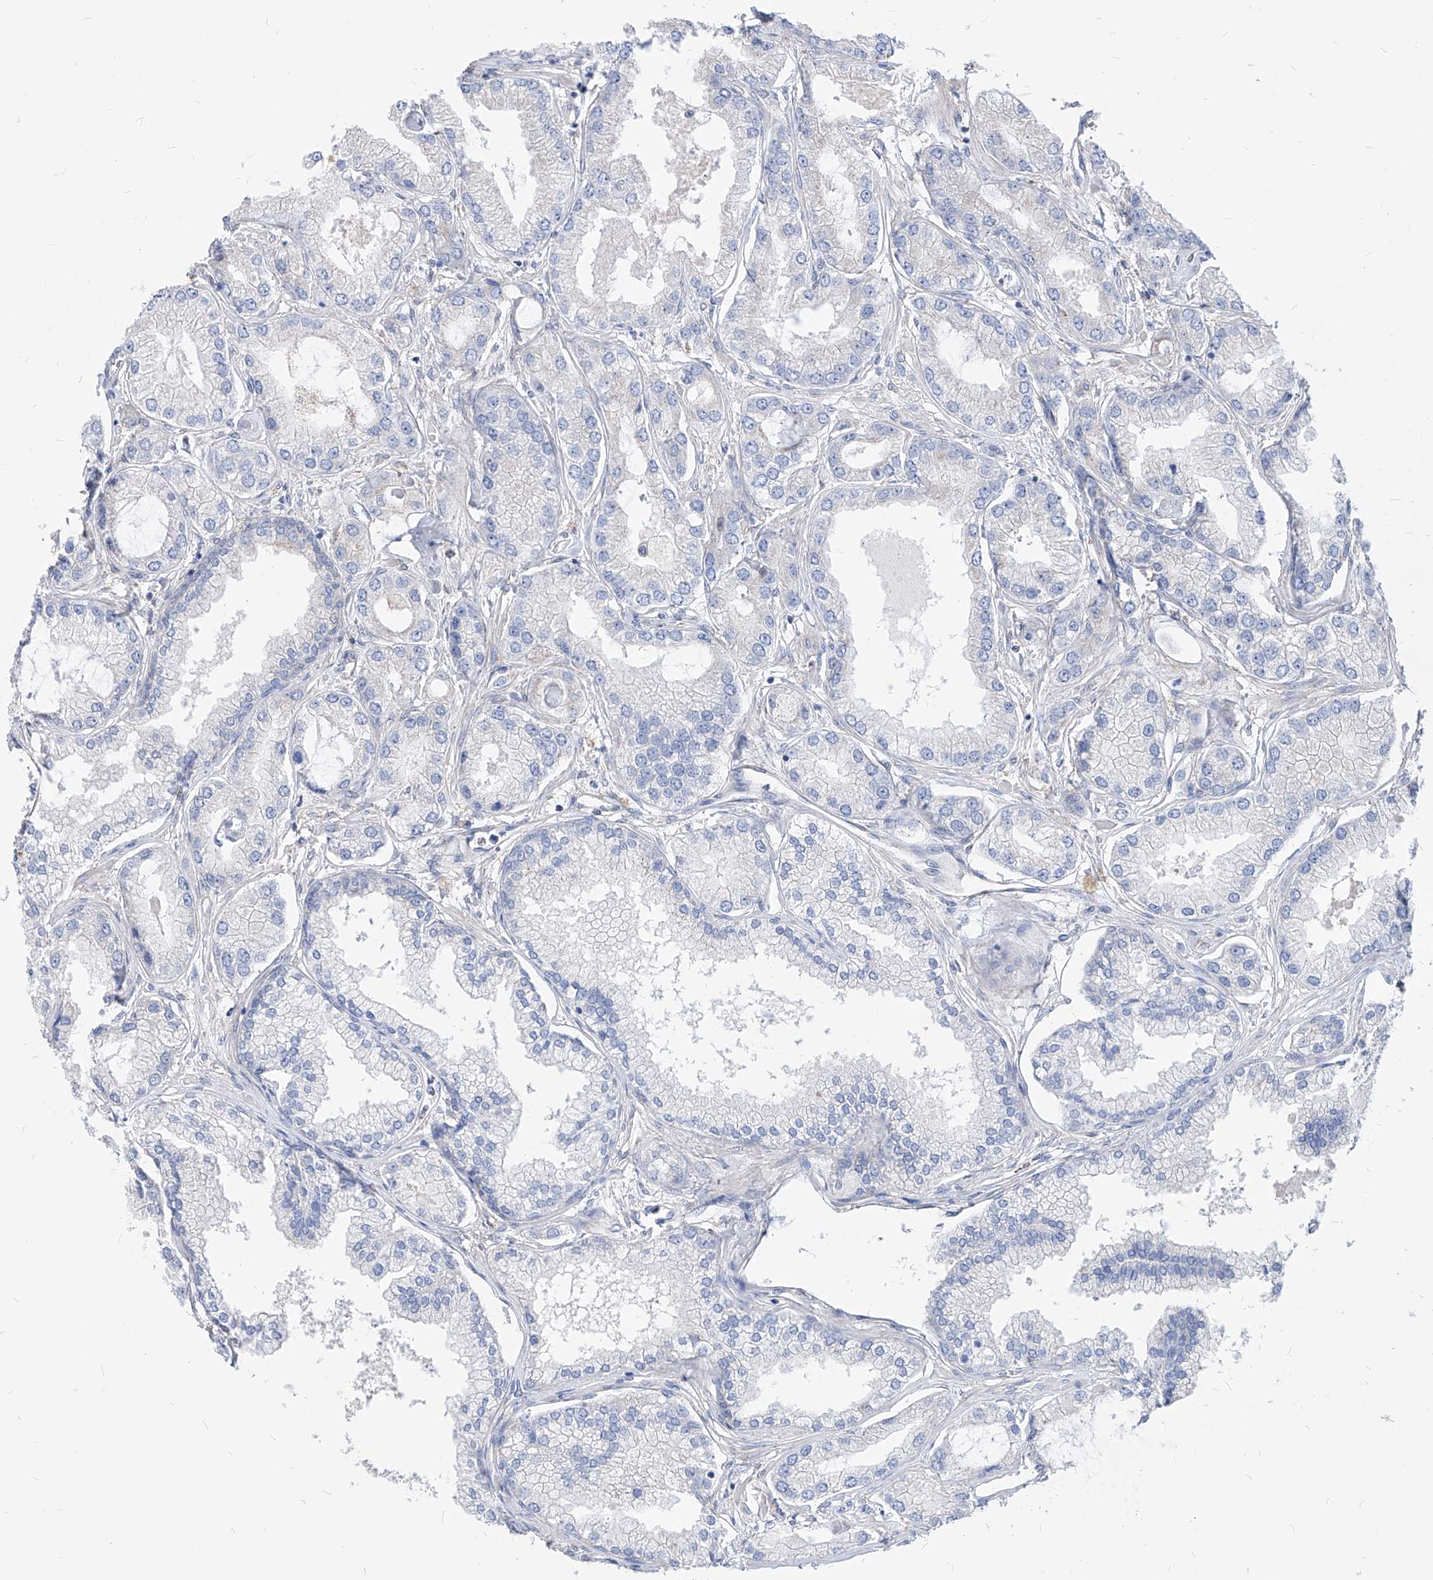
{"staining": {"intensity": "negative", "quantity": "none", "location": "none"}, "tissue": "prostate cancer", "cell_type": "Tumor cells", "image_type": "cancer", "snomed": [{"axis": "morphology", "description": "Adenocarcinoma, Low grade"}, {"axis": "topography", "description": "Prostate"}], "caption": "IHC image of prostate low-grade adenocarcinoma stained for a protein (brown), which demonstrates no positivity in tumor cells.", "gene": "AGPS", "patient": {"sex": "male", "age": 62}}